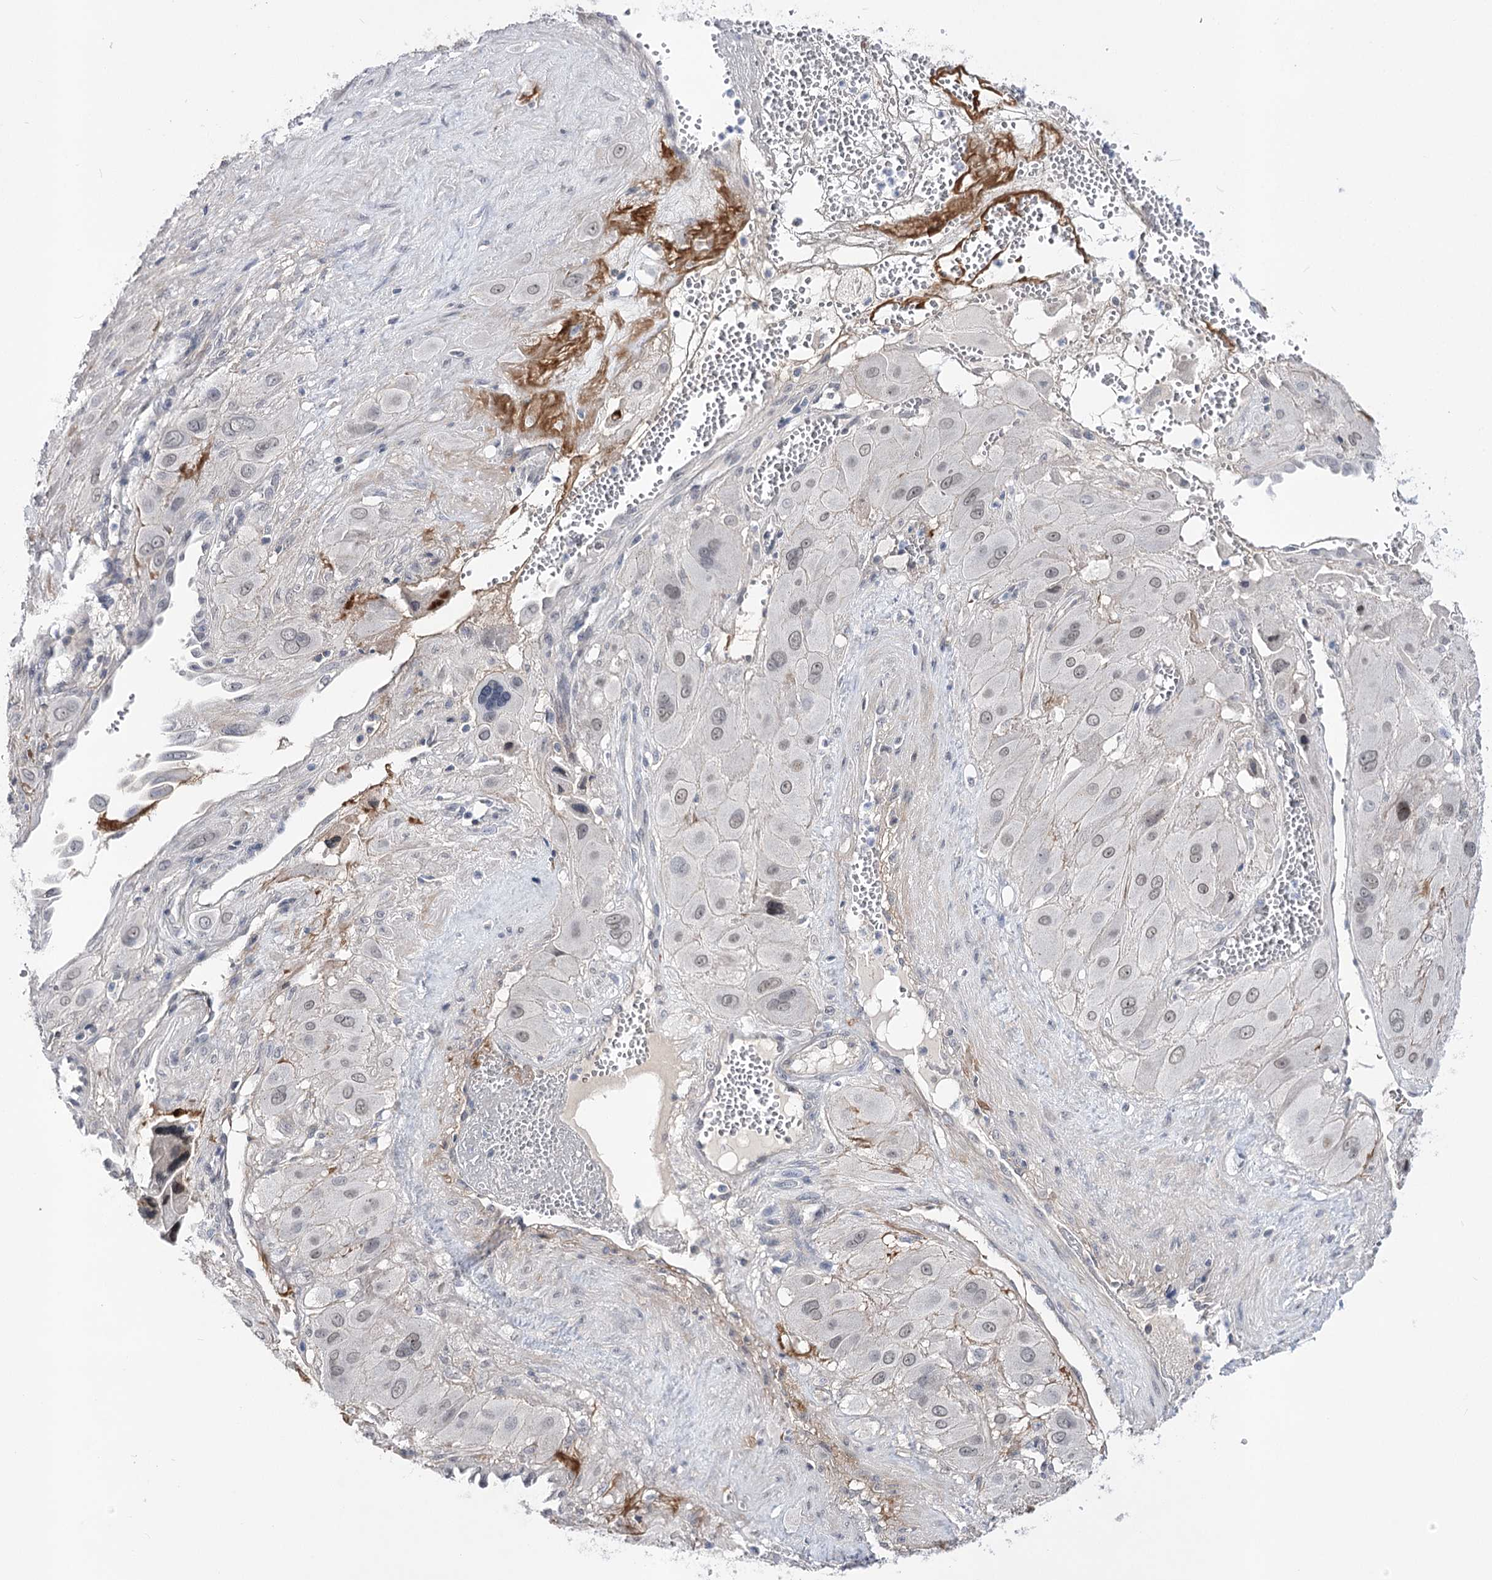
{"staining": {"intensity": "negative", "quantity": "none", "location": "none"}, "tissue": "cervical cancer", "cell_type": "Tumor cells", "image_type": "cancer", "snomed": [{"axis": "morphology", "description": "Squamous cell carcinoma, NOS"}, {"axis": "topography", "description": "Cervix"}], "caption": "This is an immunohistochemistry (IHC) histopathology image of human squamous cell carcinoma (cervical). There is no positivity in tumor cells.", "gene": "ATP10B", "patient": {"sex": "female", "age": 34}}